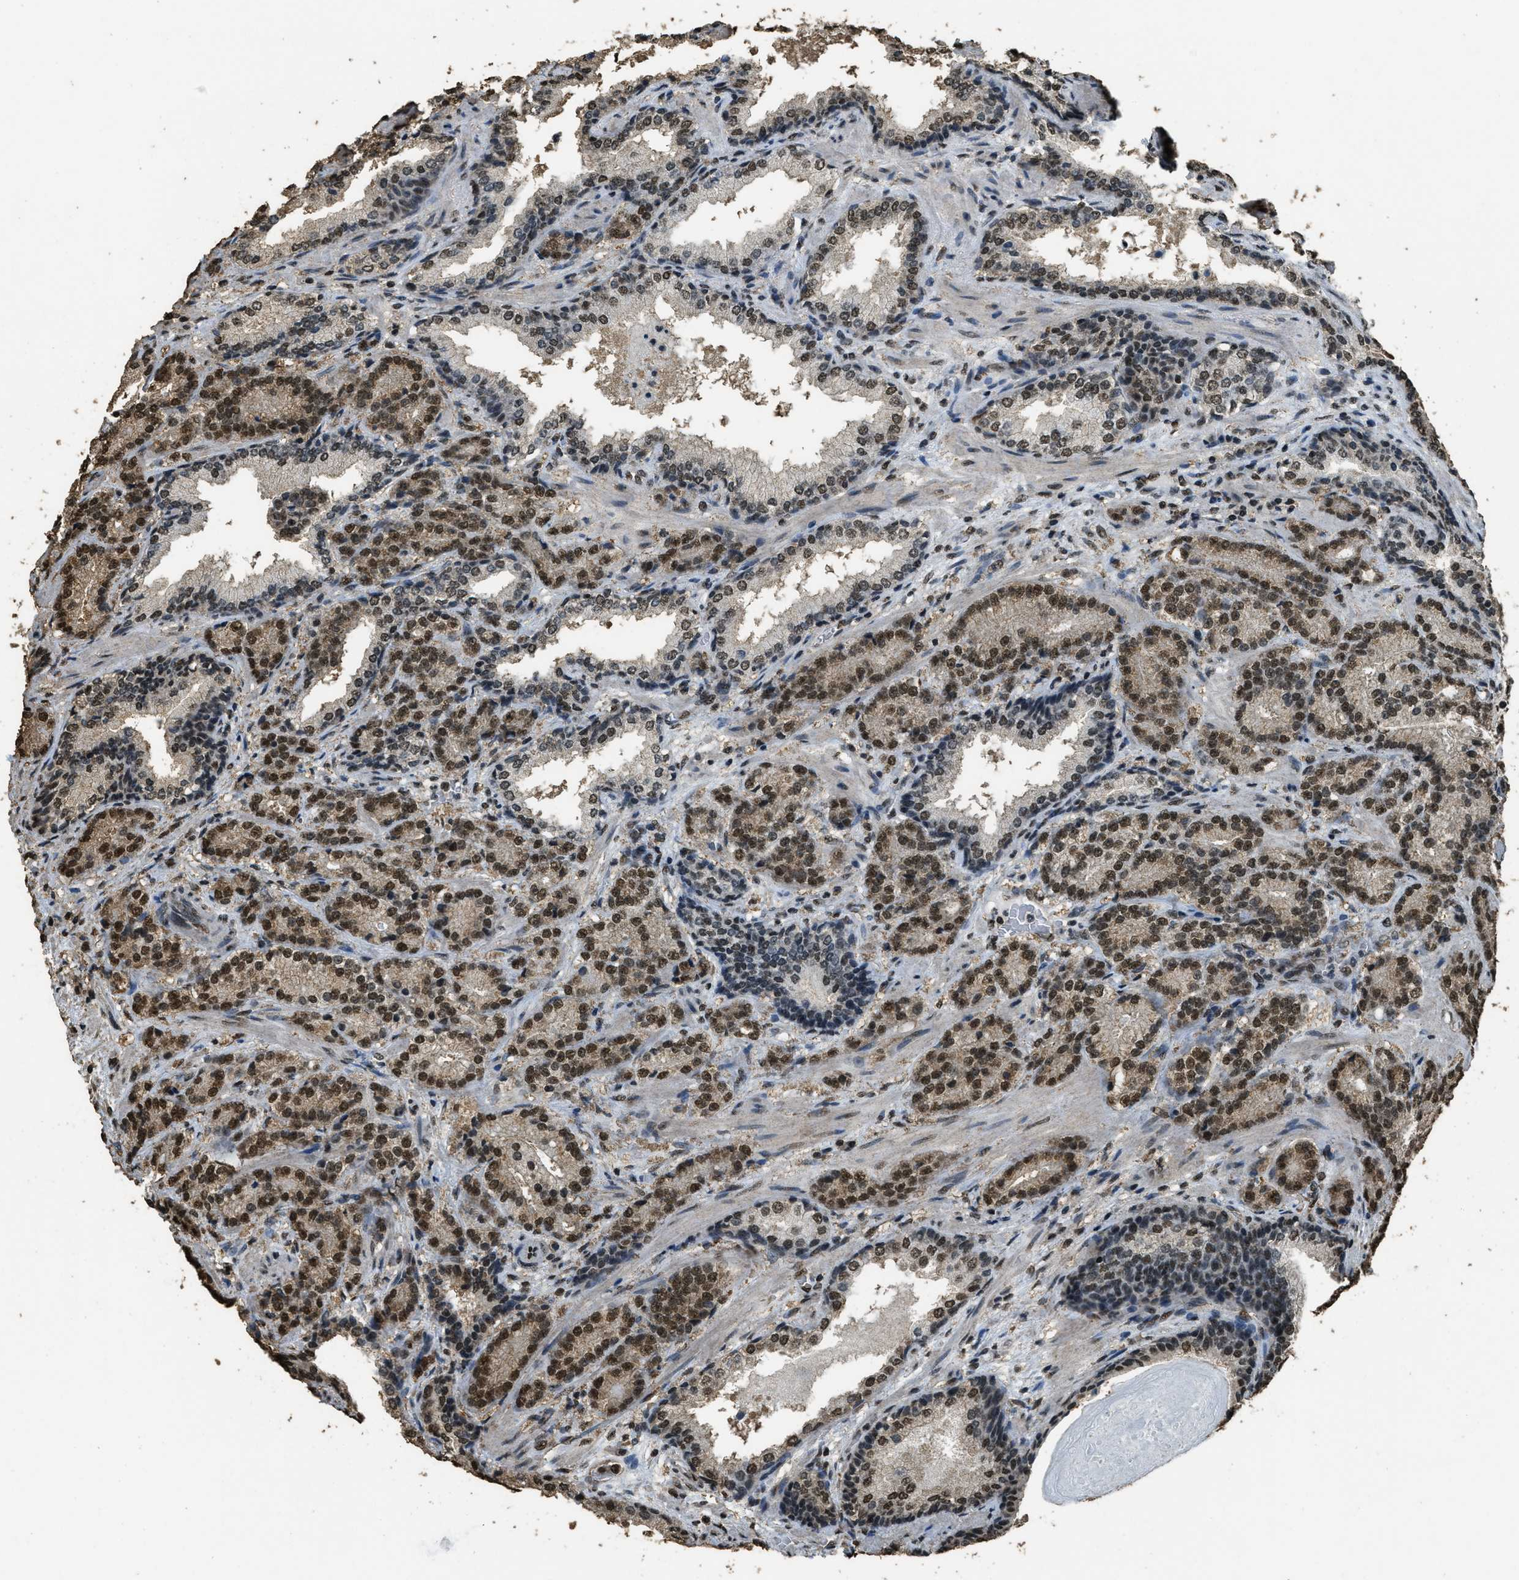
{"staining": {"intensity": "strong", "quantity": ">75%", "location": "nuclear"}, "tissue": "prostate cancer", "cell_type": "Tumor cells", "image_type": "cancer", "snomed": [{"axis": "morphology", "description": "Adenocarcinoma, High grade"}, {"axis": "topography", "description": "Prostate"}], "caption": "This micrograph exhibits IHC staining of high-grade adenocarcinoma (prostate), with high strong nuclear positivity in approximately >75% of tumor cells.", "gene": "MYB", "patient": {"sex": "male", "age": 61}}